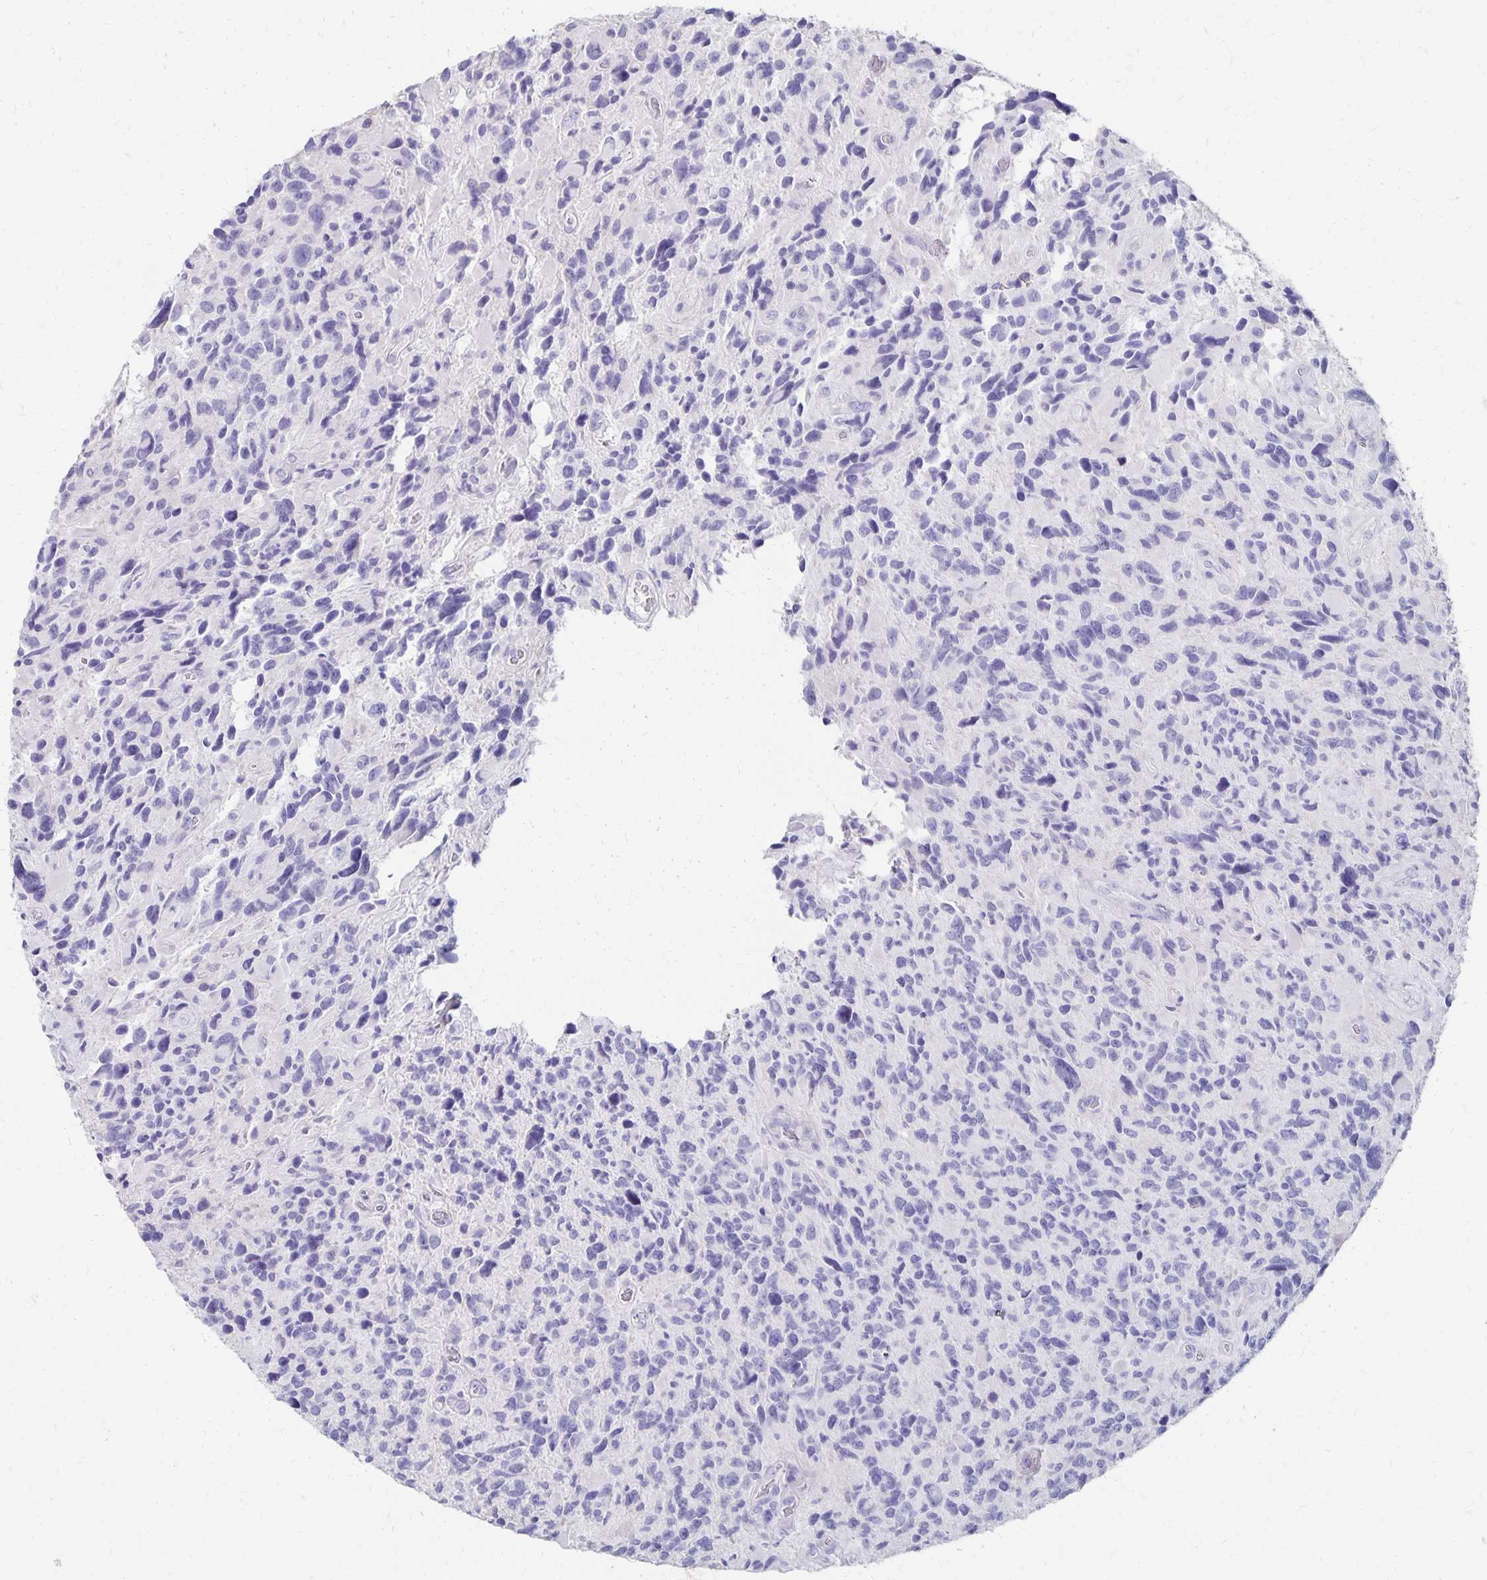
{"staining": {"intensity": "negative", "quantity": "none", "location": "none"}, "tissue": "glioma", "cell_type": "Tumor cells", "image_type": "cancer", "snomed": [{"axis": "morphology", "description": "Glioma, malignant, High grade"}, {"axis": "topography", "description": "Brain"}], "caption": "DAB immunohistochemical staining of malignant glioma (high-grade) demonstrates no significant positivity in tumor cells.", "gene": "DYNLT4", "patient": {"sex": "male", "age": 46}}